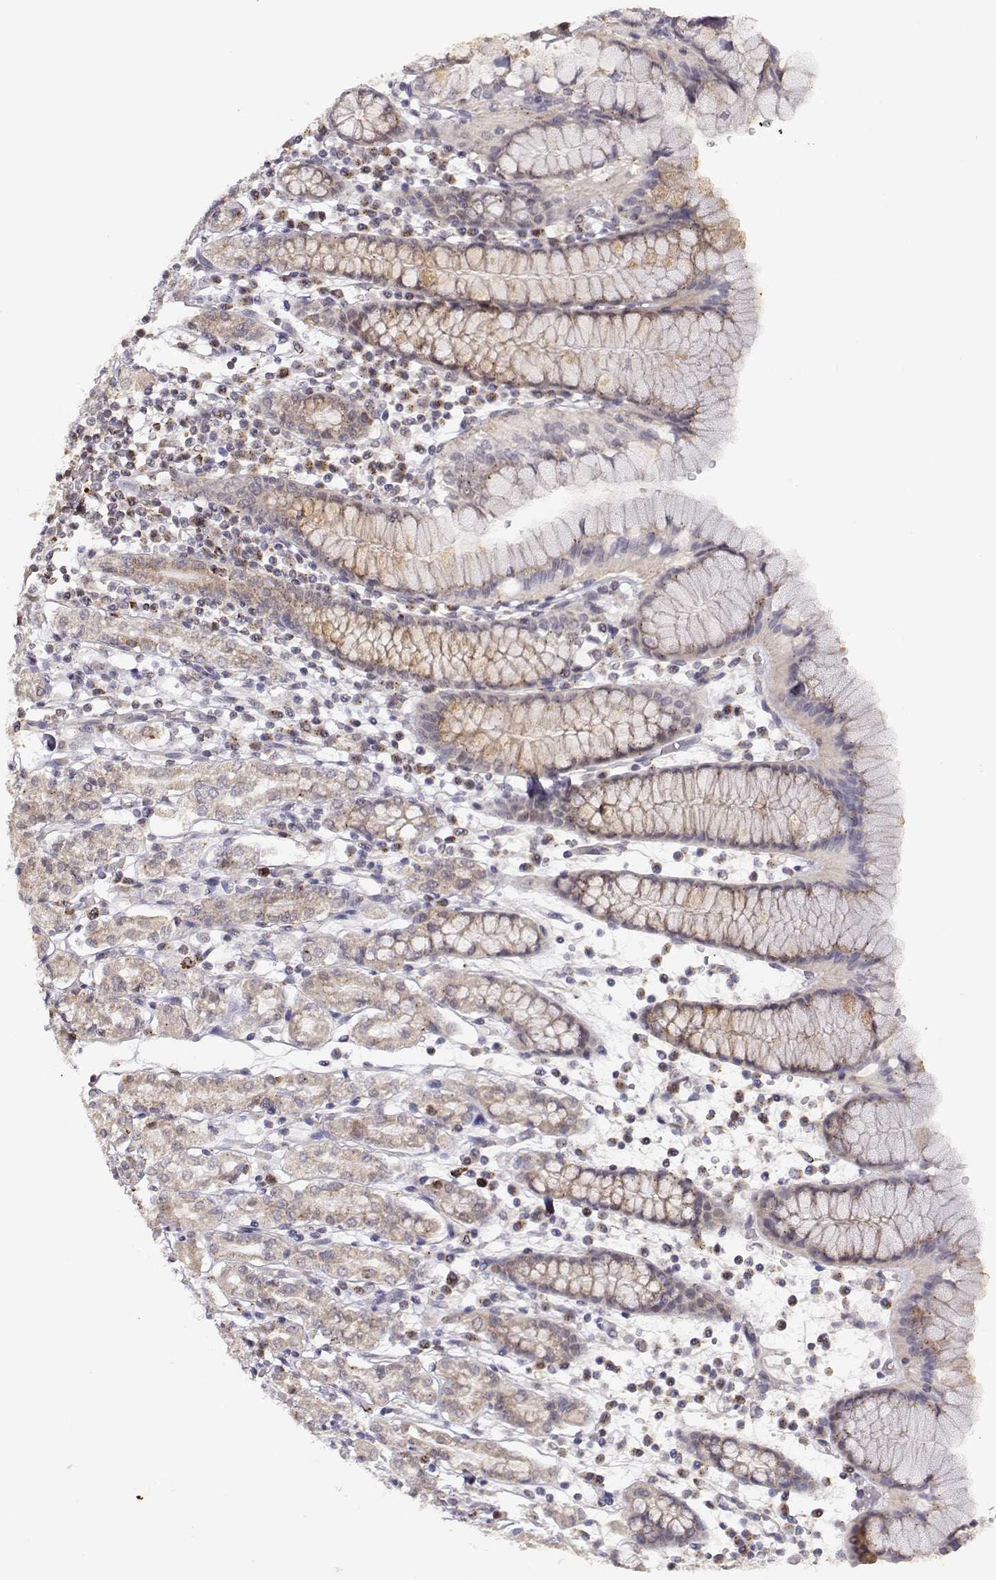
{"staining": {"intensity": "weak", "quantity": ">75%", "location": "cytoplasmic/membranous"}, "tissue": "stomach", "cell_type": "Glandular cells", "image_type": "normal", "snomed": [{"axis": "morphology", "description": "Normal tissue, NOS"}, {"axis": "topography", "description": "Stomach, upper"}, {"axis": "topography", "description": "Stomach"}], "caption": "DAB immunohistochemical staining of normal human stomach demonstrates weak cytoplasmic/membranous protein staining in approximately >75% of glandular cells. (Stains: DAB (3,3'-diaminobenzidine) in brown, nuclei in blue, Microscopy: brightfield microscopy at high magnification).", "gene": "EXOG", "patient": {"sex": "male", "age": 62}}